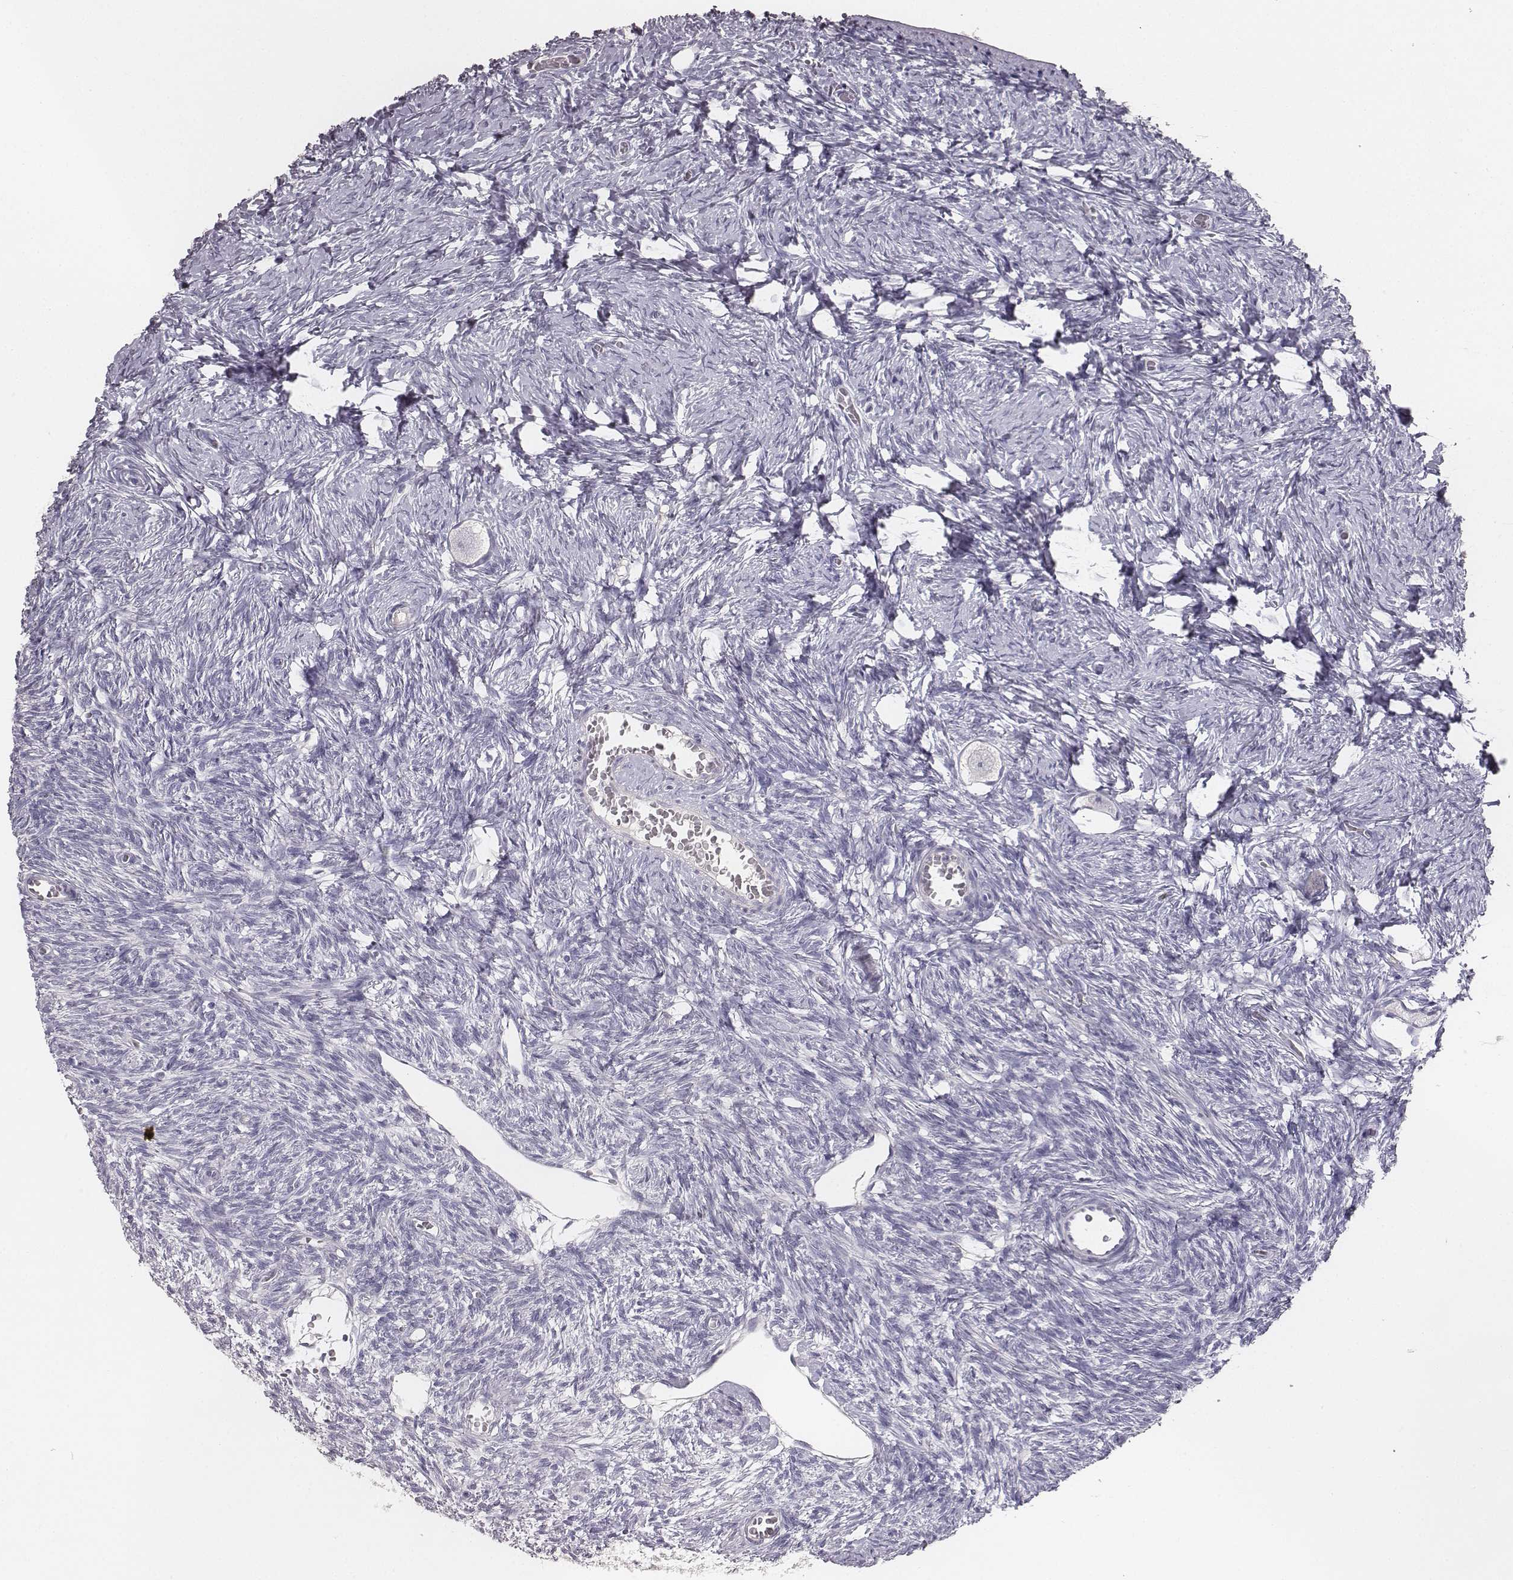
{"staining": {"intensity": "negative", "quantity": "none", "location": "none"}, "tissue": "ovary", "cell_type": "Follicle cells", "image_type": "normal", "snomed": [{"axis": "morphology", "description": "Normal tissue, NOS"}, {"axis": "topography", "description": "Ovary"}], "caption": "DAB (3,3'-diaminobenzidine) immunohistochemical staining of unremarkable human ovary reveals no significant expression in follicle cells.", "gene": "MYH6", "patient": {"sex": "female", "age": 27}}